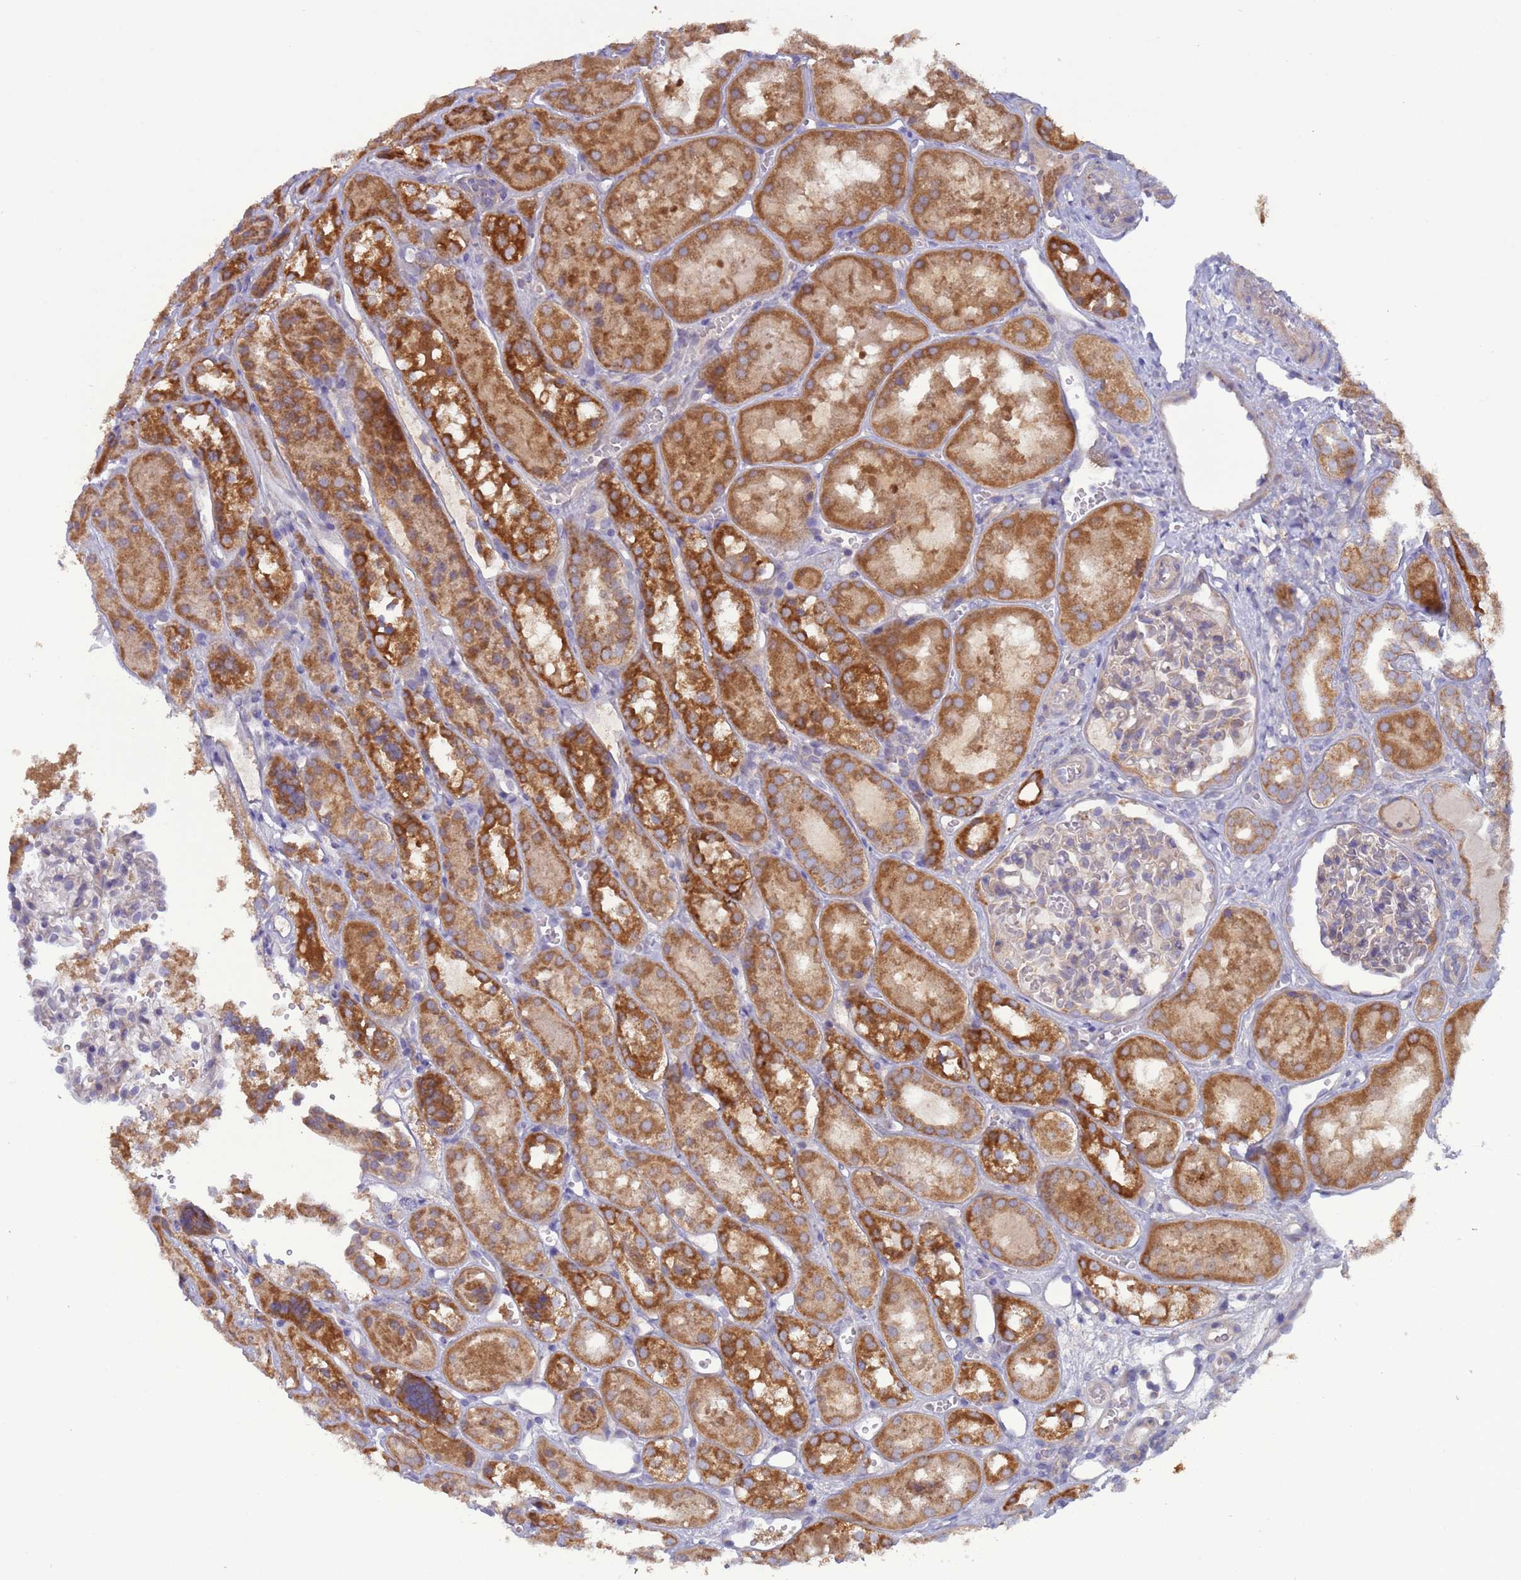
{"staining": {"intensity": "negative", "quantity": "none", "location": "none"}, "tissue": "kidney", "cell_type": "Cells in glomeruli", "image_type": "normal", "snomed": [{"axis": "morphology", "description": "Normal tissue, NOS"}, {"axis": "topography", "description": "Kidney"}], "caption": "DAB (3,3'-diaminobenzidine) immunohistochemical staining of unremarkable human kidney exhibits no significant expression in cells in glomeruli. (DAB (3,3'-diaminobenzidine) immunohistochemistry with hematoxylin counter stain).", "gene": "UQCRQ", "patient": {"sex": "male", "age": 16}}